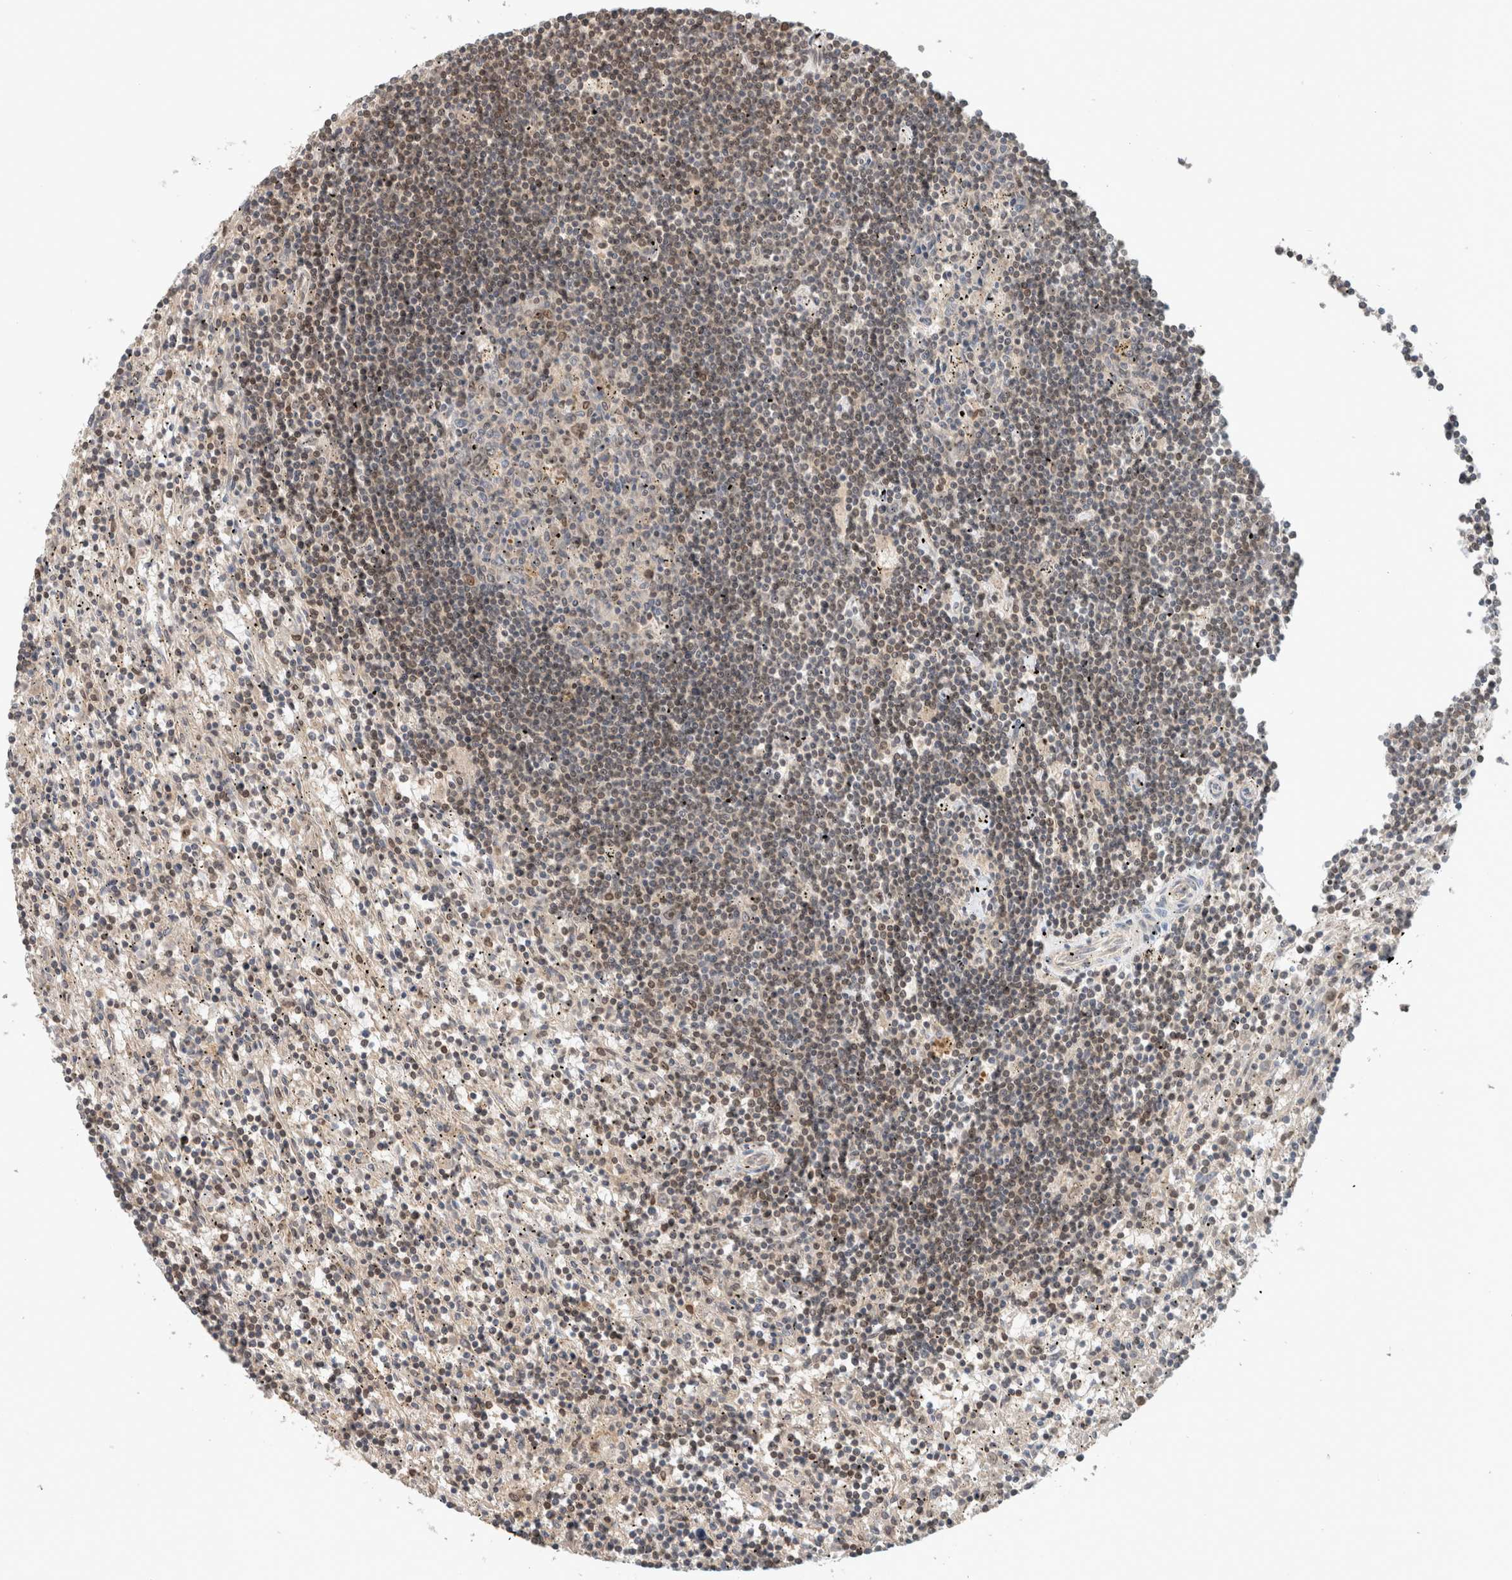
{"staining": {"intensity": "weak", "quantity": "25%-75%", "location": "nuclear"}, "tissue": "lymphoma", "cell_type": "Tumor cells", "image_type": "cancer", "snomed": [{"axis": "morphology", "description": "Malignant lymphoma, non-Hodgkin's type, Low grade"}, {"axis": "topography", "description": "Spleen"}], "caption": "High-magnification brightfield microscopy of malignant lymphoma, non-Hodgkin's type (low-grade) stained with DAB (3,3'-diaminobenzidine) (brown) and counterstained with hematoxylin (blue). tumor cells exhibit weak nuclear staining is seen in approximately25%-75% of cells.", "gene": "CAAP1", "patient": {"sex": "male", "age": 76}}